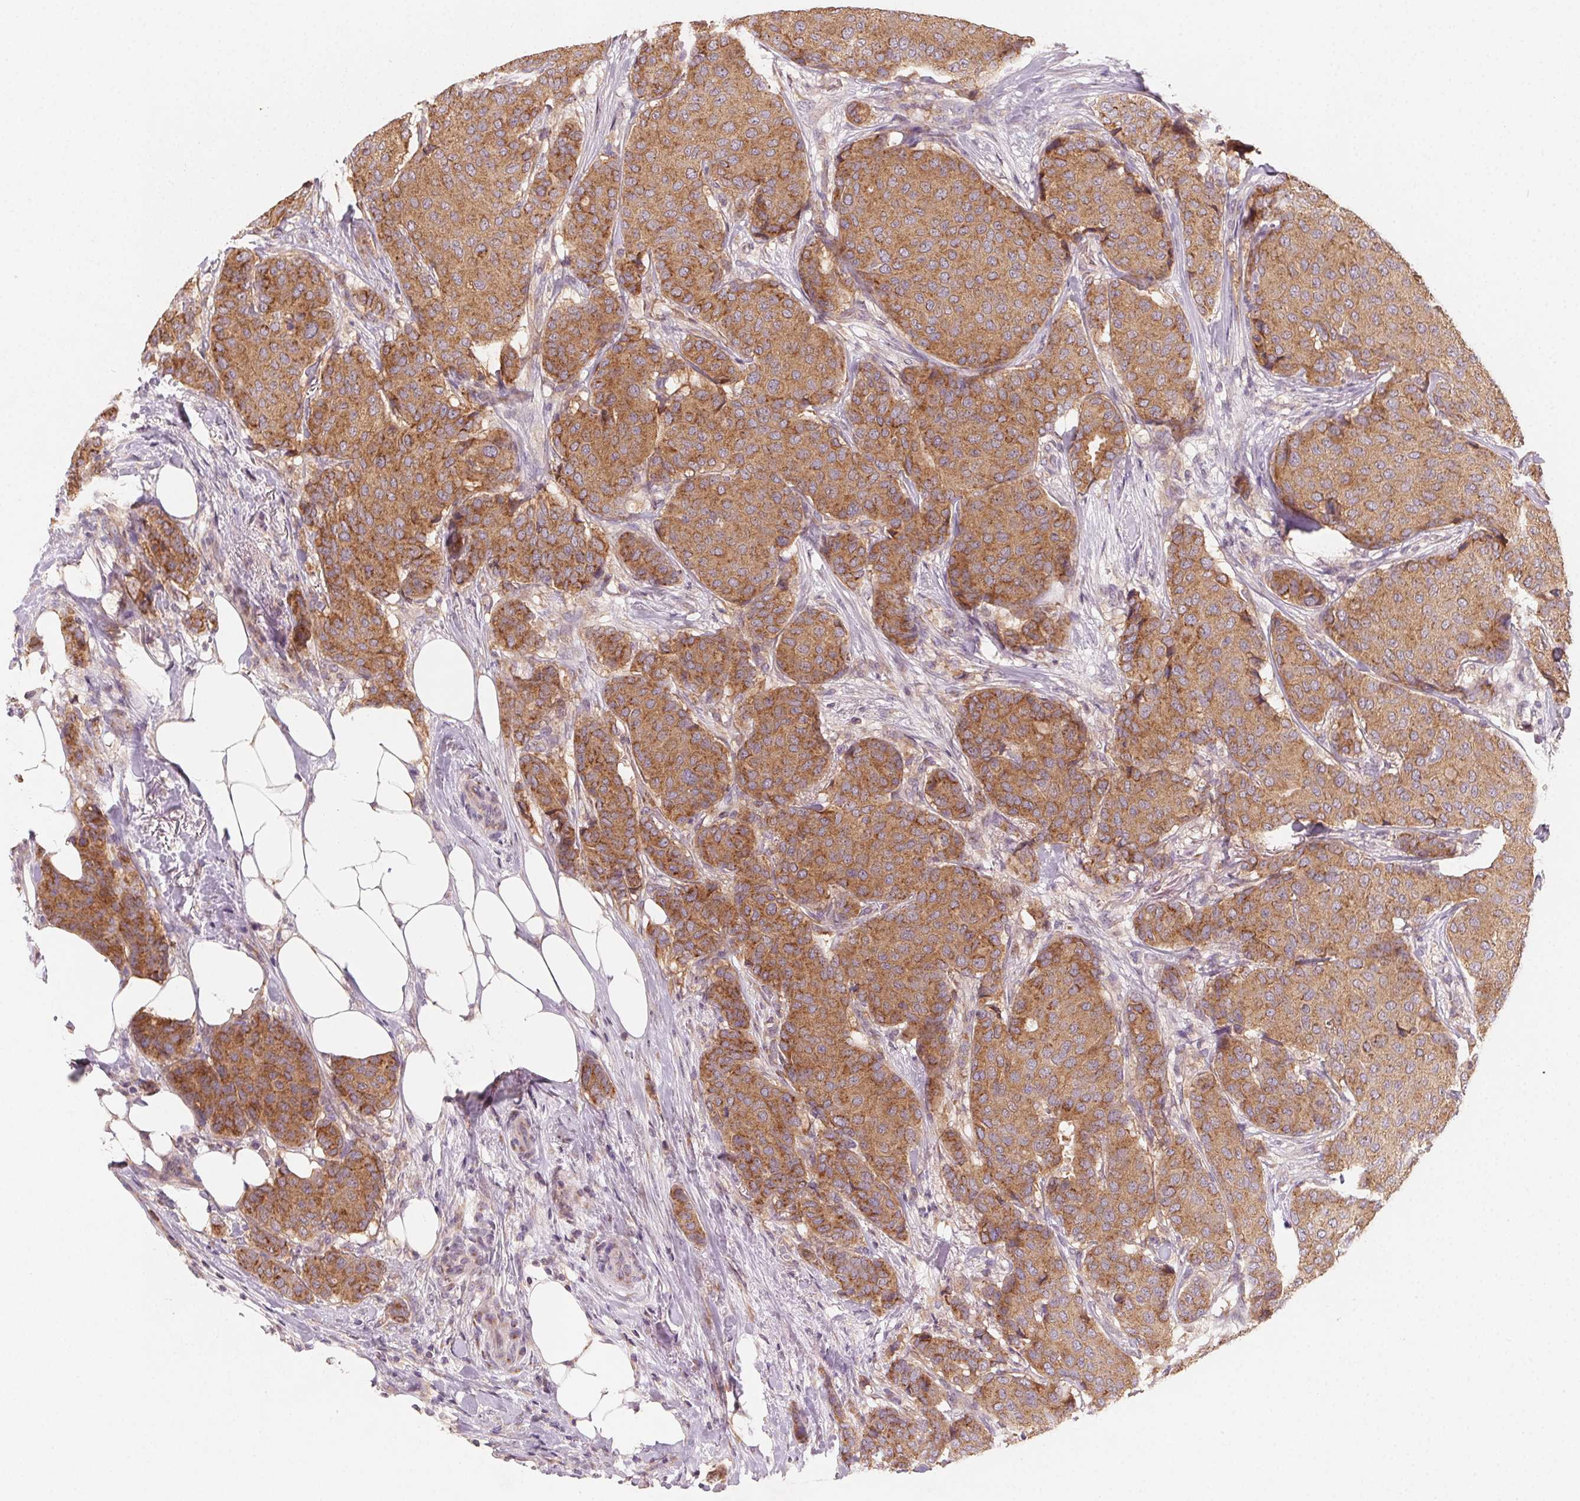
{"staining": {"intensity": "moderate", "quantity": ">75%", "location": "cytoplasmic/membranous"}, "tissue": "breast cancer", "cell_type": "Tumor cells", "image_type": "cancer", "snomed": [{"axis": "morphology", "description": "Duct carcinoma"}, {"axis": "topography", "description": "Breast"}], "caption": "Human breast infiltrating ductal carcinoma stained with a brown dye reveals moderate cytoplasmic/membranous positive staining in about >75% of tumor cells.", "gene": "AP1S1", "patient": {"sex": "female", "age": 75}}